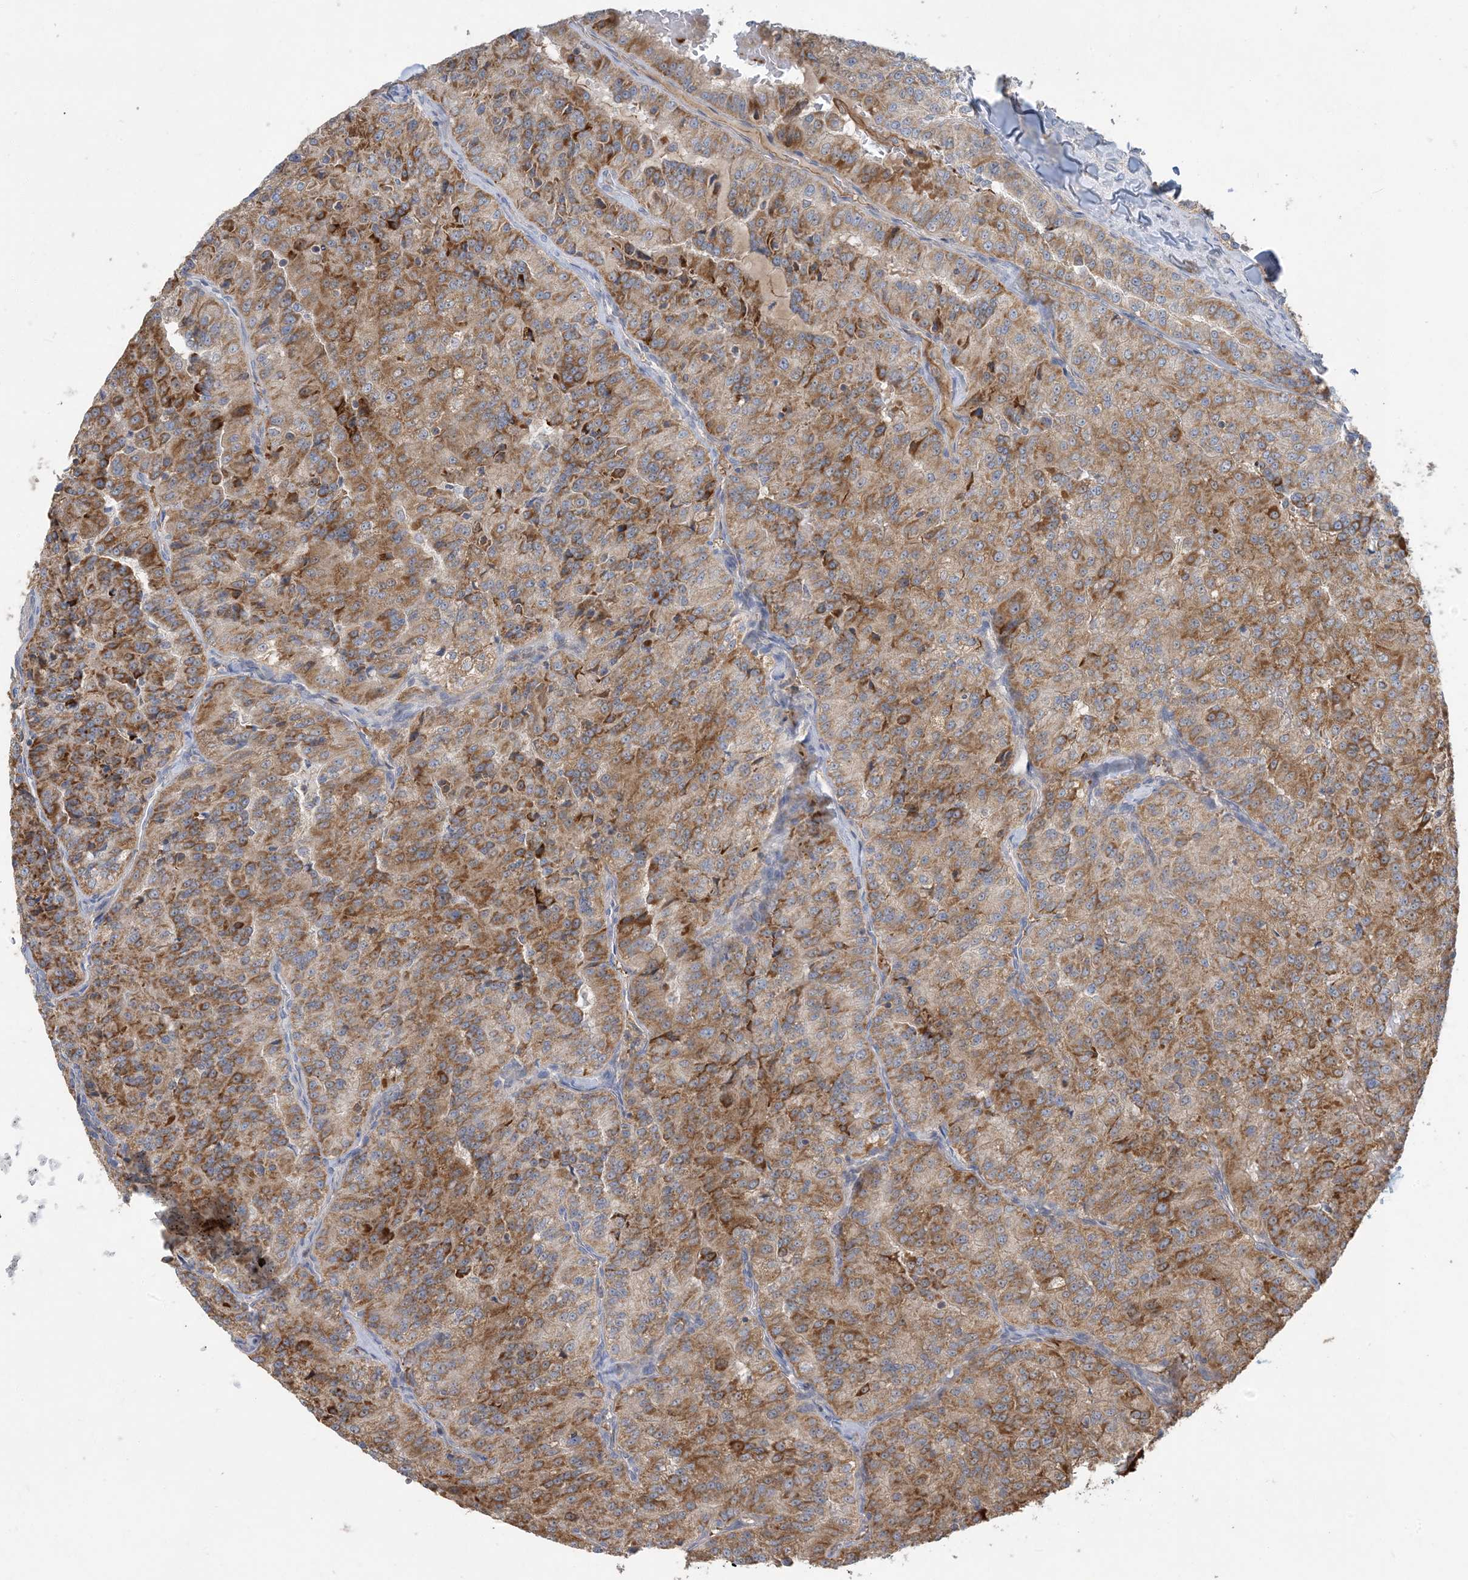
{"staining": {"intensity": "moderate", "quantity": ">75%", "location": "cytoplasmic/membranous"}, "tissue": "renal cancer", "cell_type": "Tumor cells", "image_type": "cancer", "snomed": [{"axis": "morphology", "description": "Adenocarcinoma, NOS"}, {"axis": "topography", "description": "Kidney"}], "caption": "Renal cancer (adenocarcinoma) tissue shows moderate cytoplasmic/membranous expression in approximately >75% of tumor cells", "gene": "ECHDC1", "patient": {"sex": "female", "age": 63}}